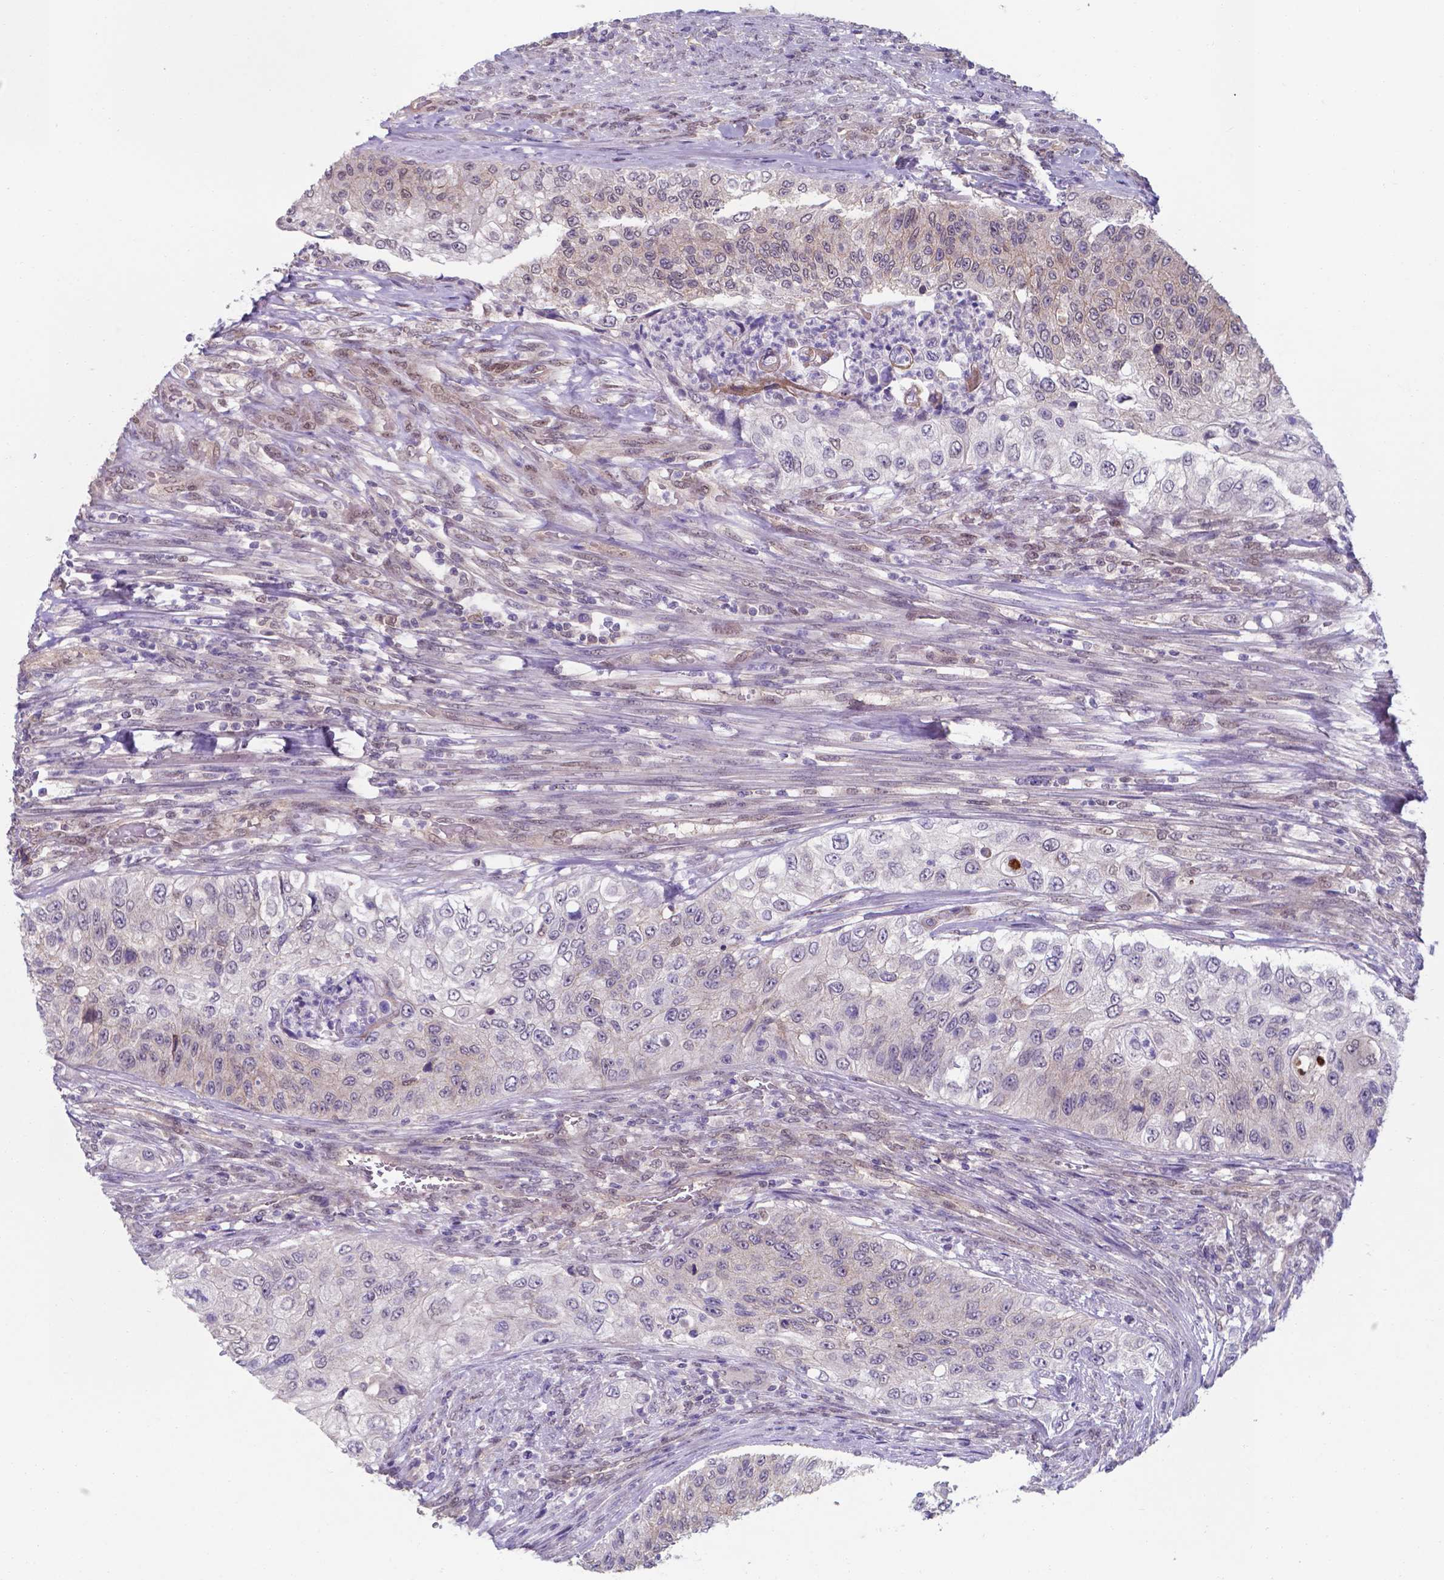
{"staining": {"intensity": "negative", "quantity": "none", "location": "none"}, "tissue": "urothelial cancer", "cell_type": "Tumor cells", "image_type": "cancer", "snomed": [{"axis": "morphology", "description": "Urothelial carcinoma, High grade"}, {"axis": "topography", "description": "Urinary bladder"}], "caption": "An image of urothelial cancer stained for a protein displays no brown staining in tumor cells.", "gene": "UBE2E2", "patient": {"sex": "female", "age": 60}}